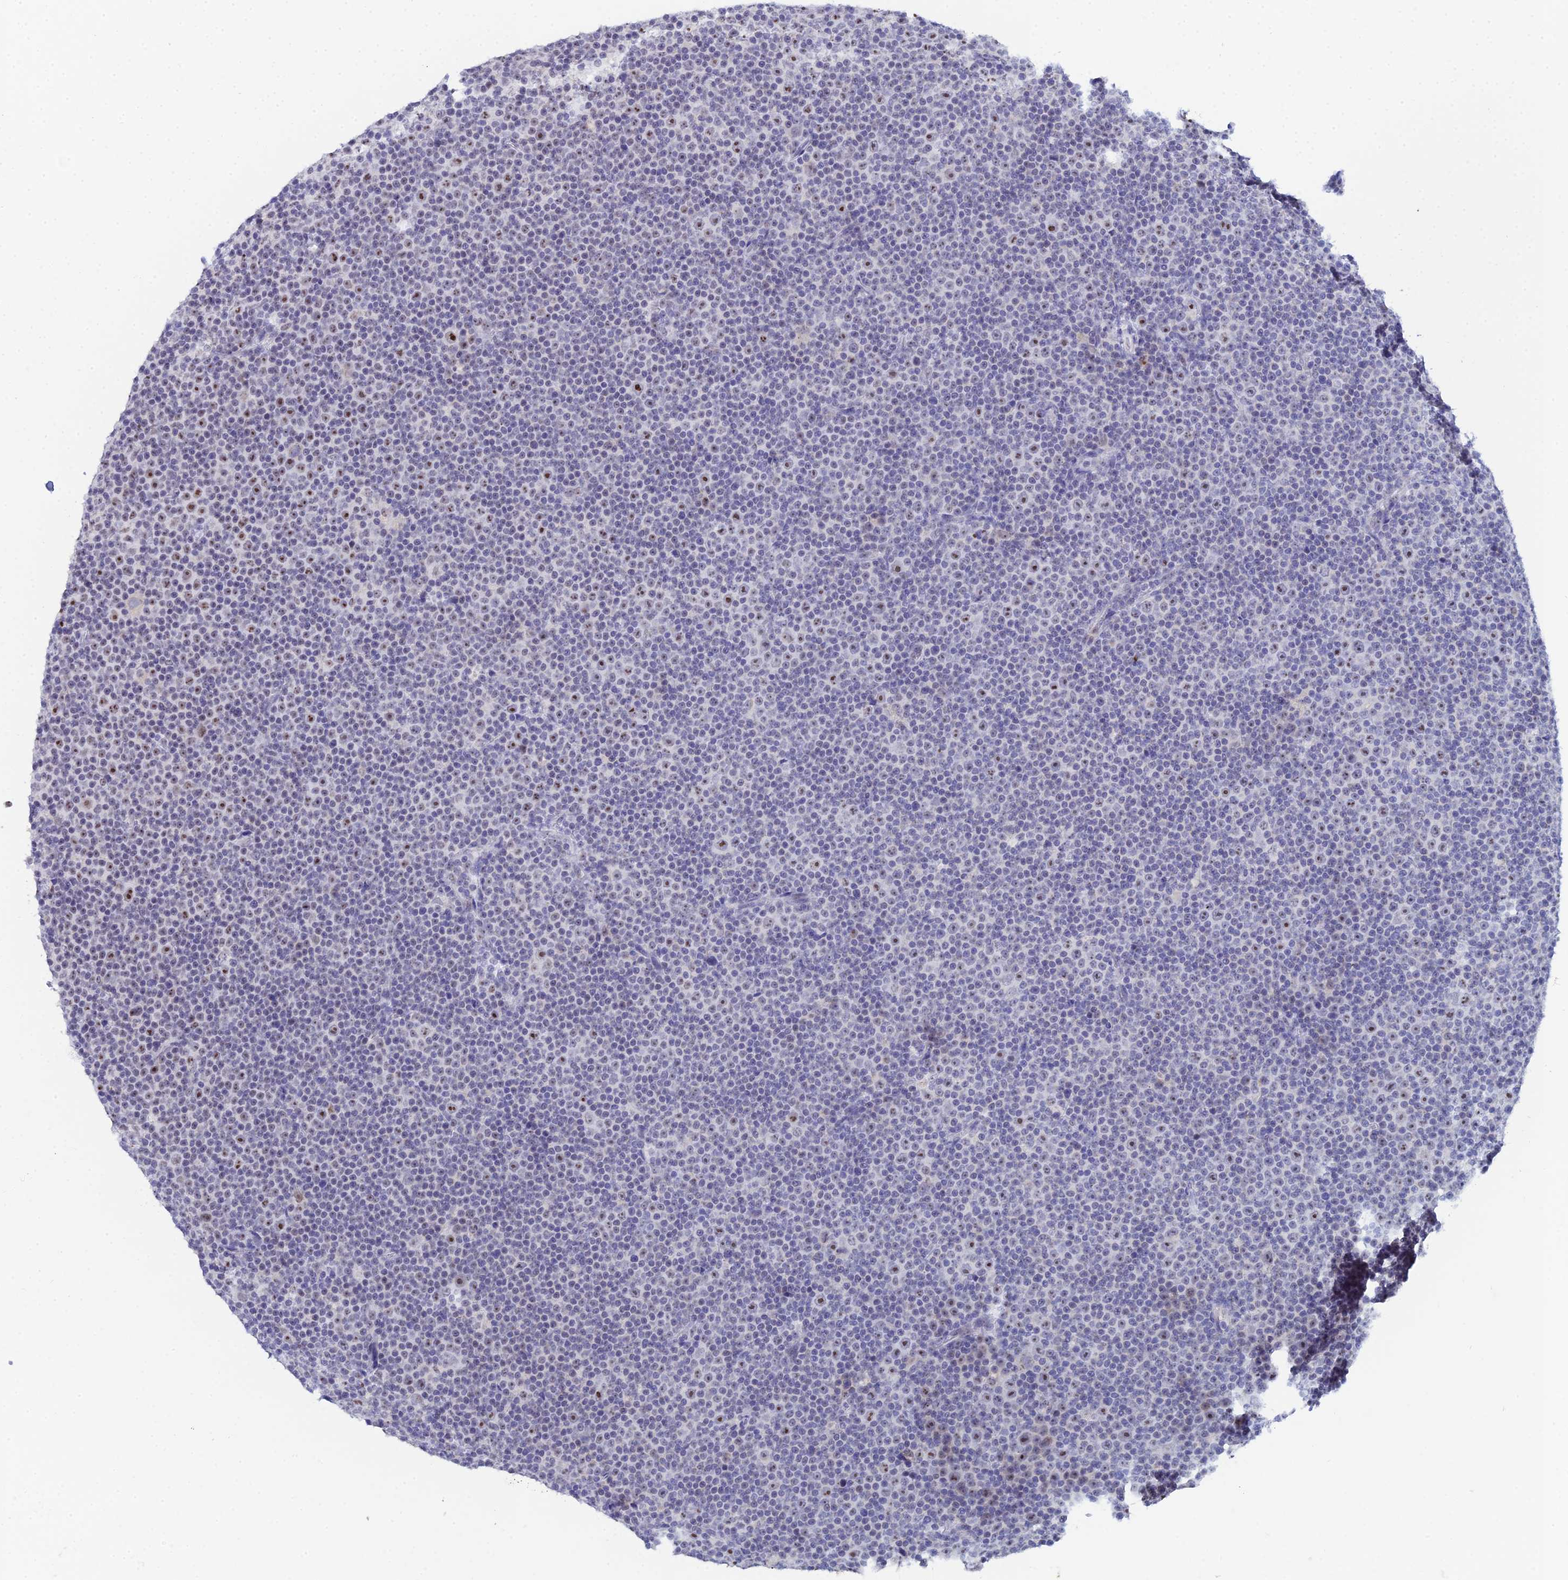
{"staining": {"intensity": "moderate", "quantity": "<25%", "location": "nuclear"}, "tissue": "lymphoma", "cell_type": "Tumor cells", "image_type": "cancer", "snomed": [{"axis": "morphology", "description": "Malignant lymphoma, non-Hodgkin's type, Low grade"}, {"axis": "topography", "description": "Lymph node"}], "caption": "A photomicrograph of human malignant lymphoma, non-Hodgkin's type (low-grade) stained for a protein displays moderate nuclear brown staining in tumor cells.", "gene": "PLPP4", "patient": {"sex": "female", "age": 67}}